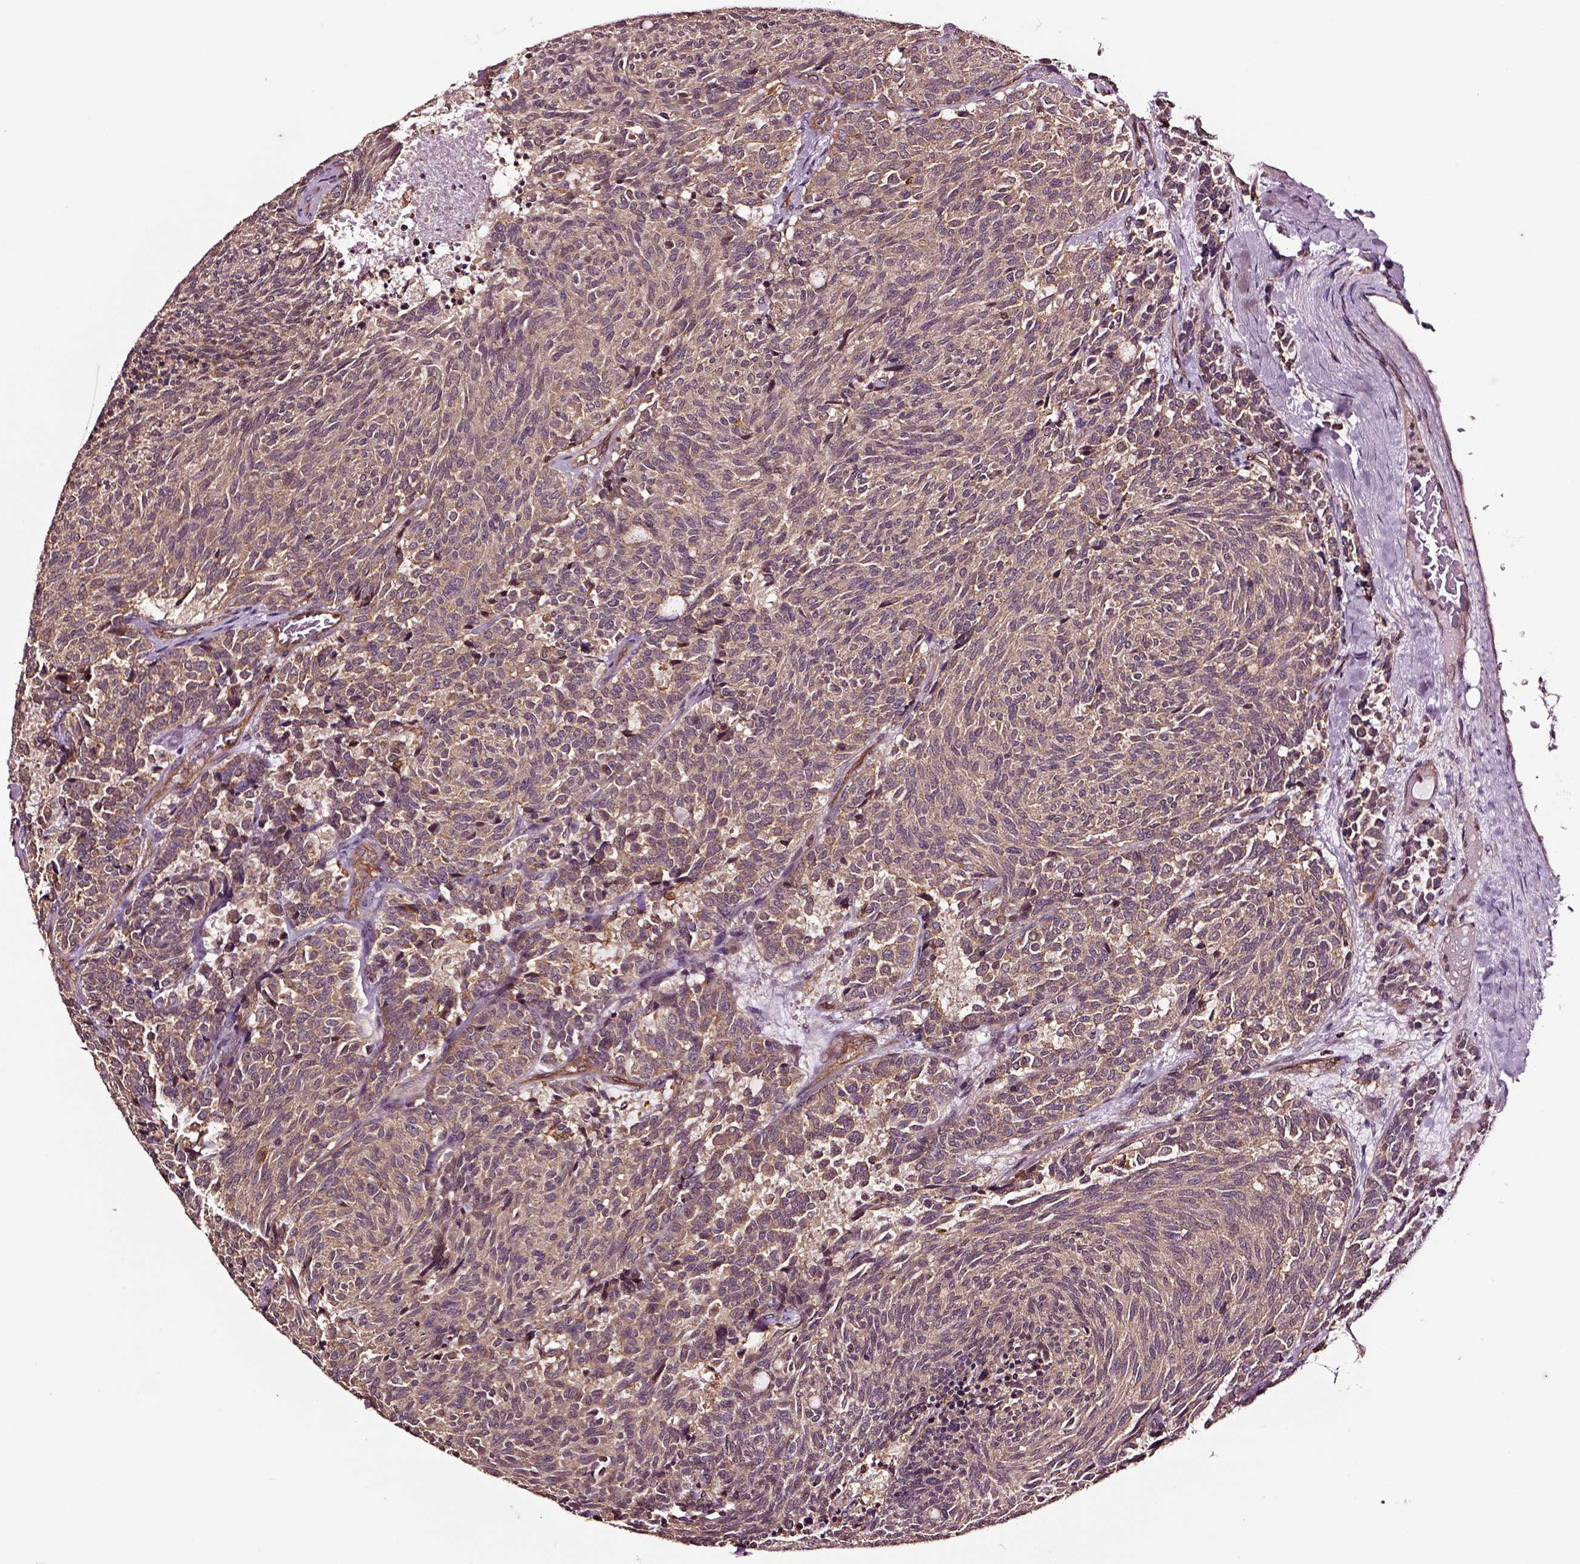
{"staining": {"intensity": "moderate", "quantity": ">75%", "location": "cytoplasmic/membranous"}, "tissue": "carcinoid", "cell_type": "Tumor cells", "image_type": "cancer", "snomed": [{"axis": "morphology", "description": "Carcinoid, malignant, NOS"}, {"axis": "topography", "description": "Pancreas"}], "caption": "Immunohistochemical staining of carcinoid exhibits moderate cytoplasmic/membranous protein expression in approximately >75% of tumor cells.", "gene": "RASSF5", "patient": {"sex": "female", "age": 54}}